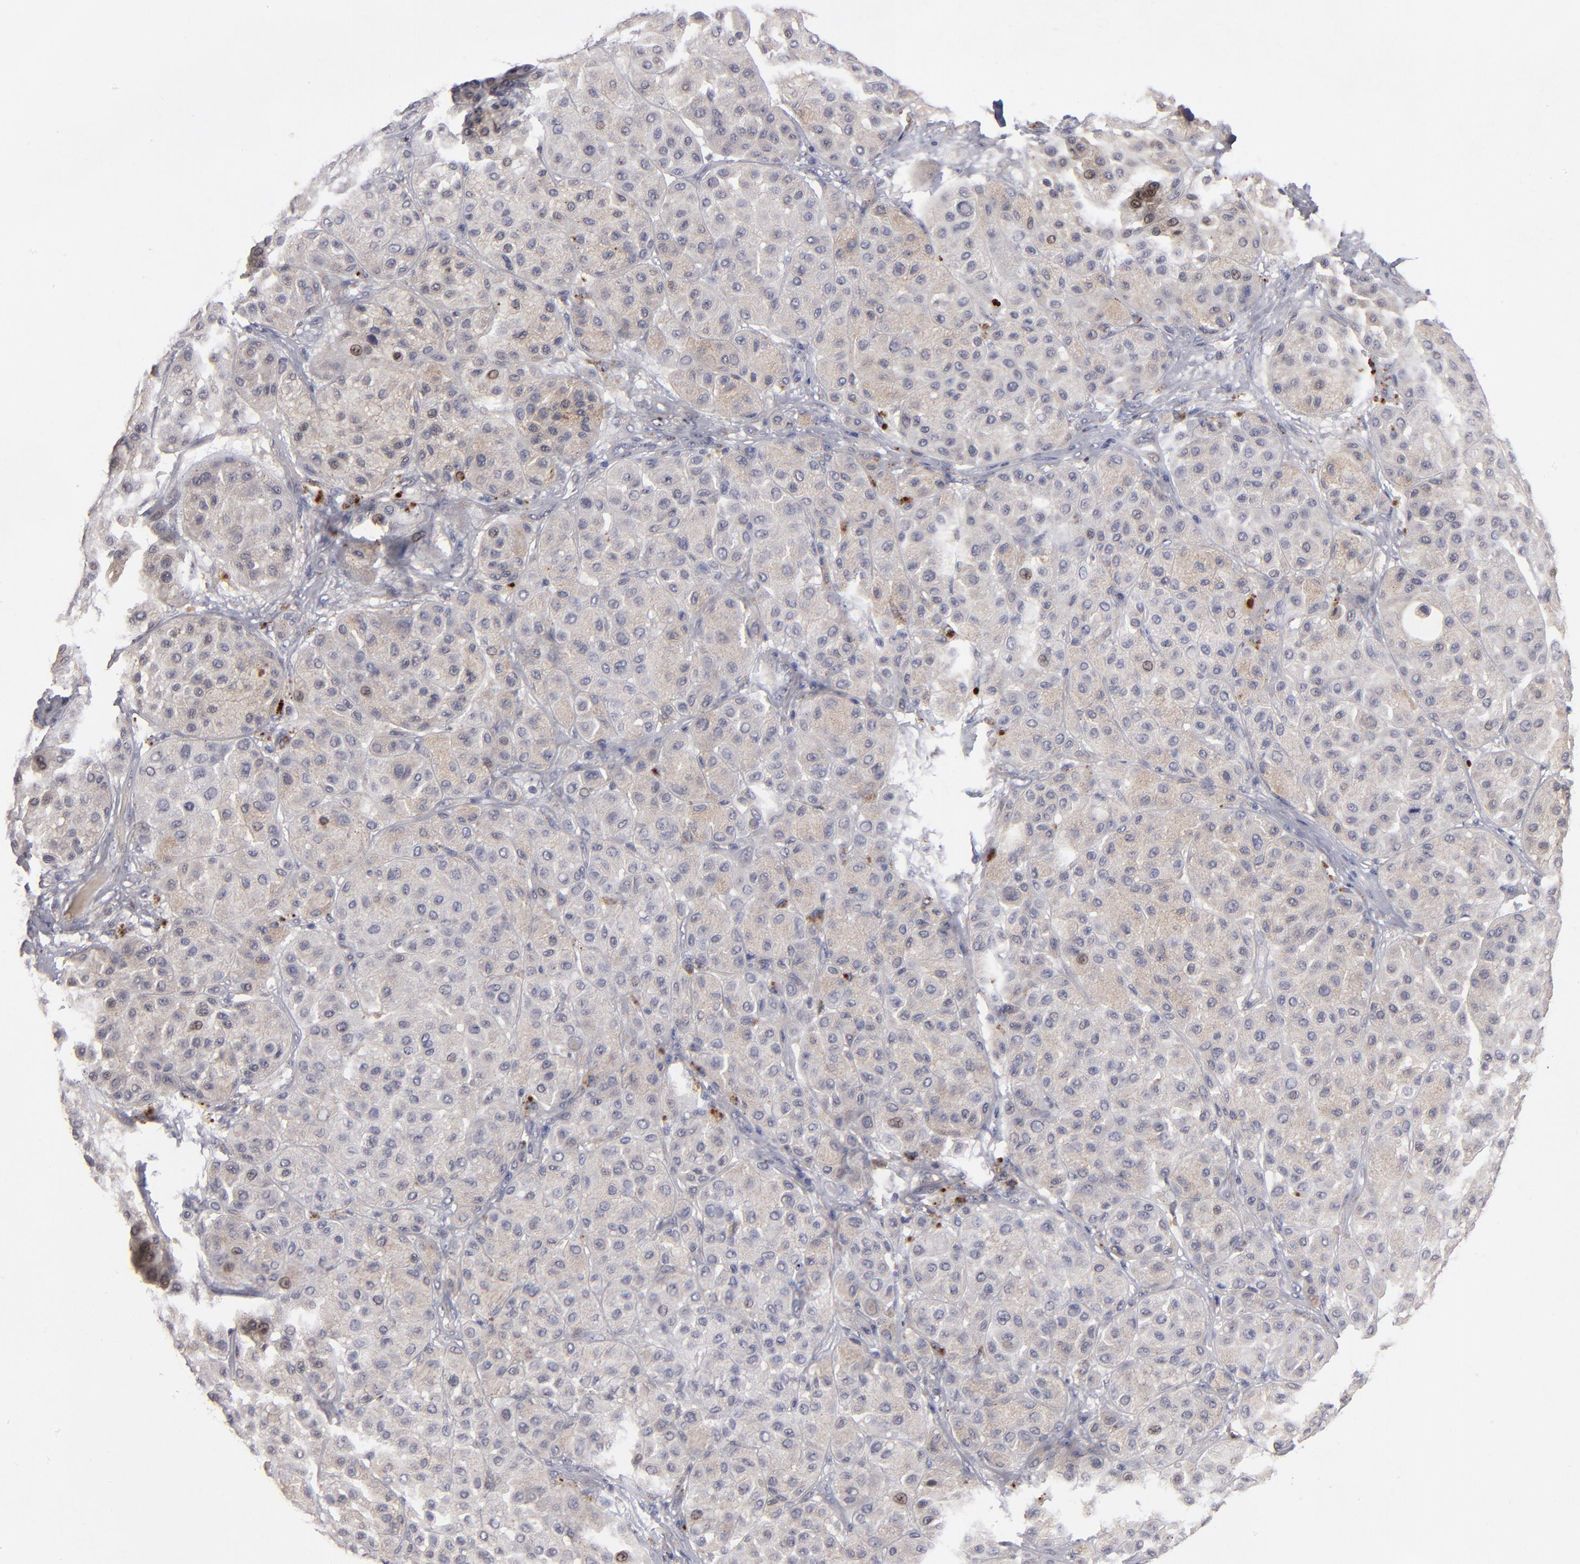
{"staining": {"intensity": "weak", "quantity": "25%-75%", "location": "cytoplasmic/membranous"}, "tissue": "melanoma", "cell_type": "Tumor cells", "image_type": "cancer", "snomed": [{"axis": "morphology", "description": "Normal tissue, NOS"}, {"axis": "morphology", "description": "Malignant melanoma, Metastatic site"}, {"axis": "topography", "description": "Skin"}], "caption": "A micrograph showing weak cytoplasmic/membranous staining in about 25%-75% of tumor cells in malignant melanoma (metastatic site), as visualized by brown immunohistochemical staining.", "gene": "GPM6B", "patient": {"sex": "male", "age": 41}}